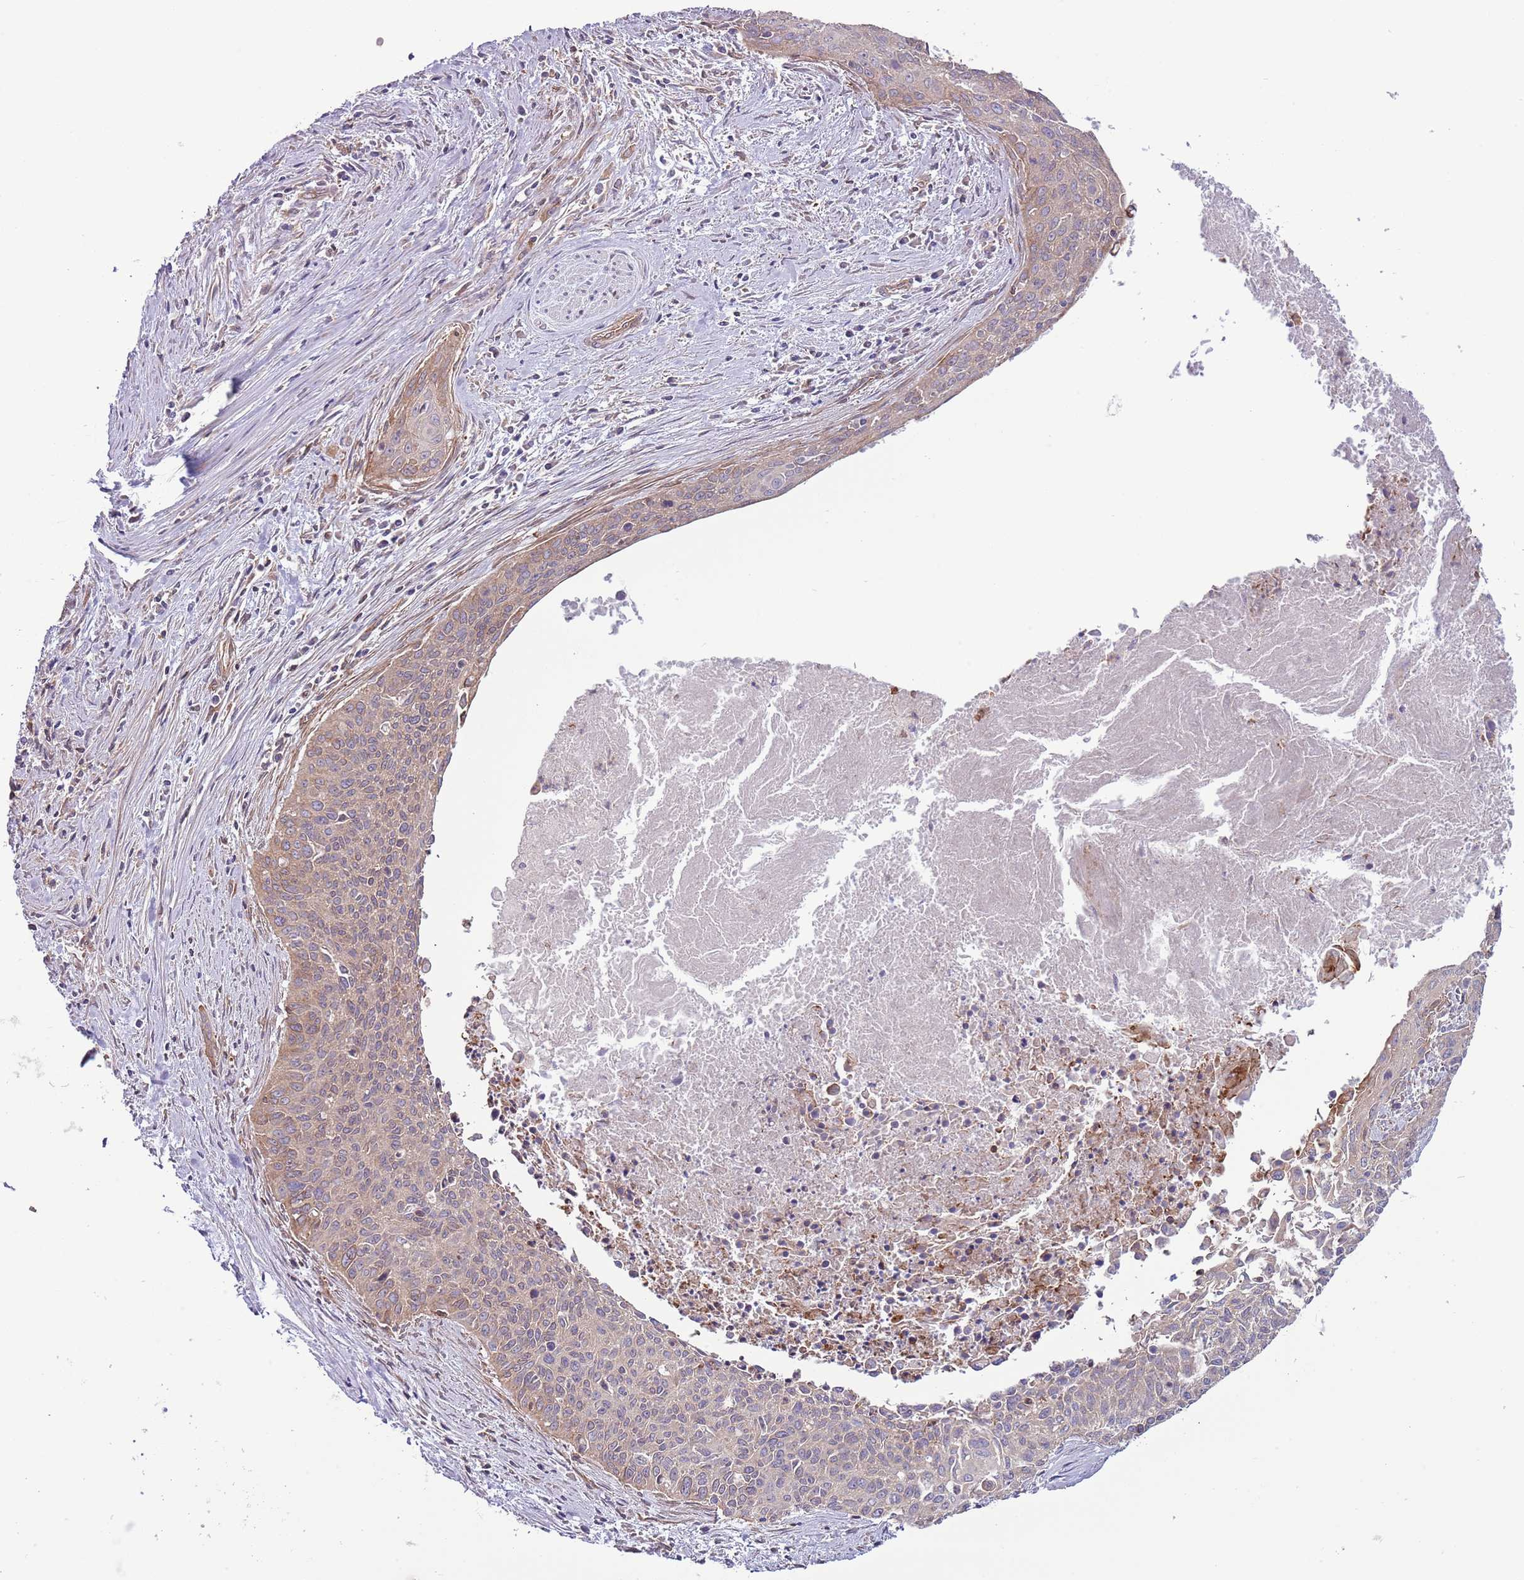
{"staining": {"intensity": "weak", "quantity": "25%-75%", "location": "cytoplasmic/membranous"}, "tissue": "cervical cancer", "cell_type": "Tumor cells", "image_type": "cancer", "snomed": [{"axis": "morphology", "description": "Squamous cell carcinoma, NOS"}, {"axis": "topography", "description": "Cervix"}], "caption": "About 25%-75% of tumor cells in cervical cancer (squamous cell carcinoma) demonstrate weak cytoplasmic/membranous protein staining as visualized by brown immunohistochemical staining.", "gene": "LPIN2", "patient": {"sex": "female", "age": 55}}